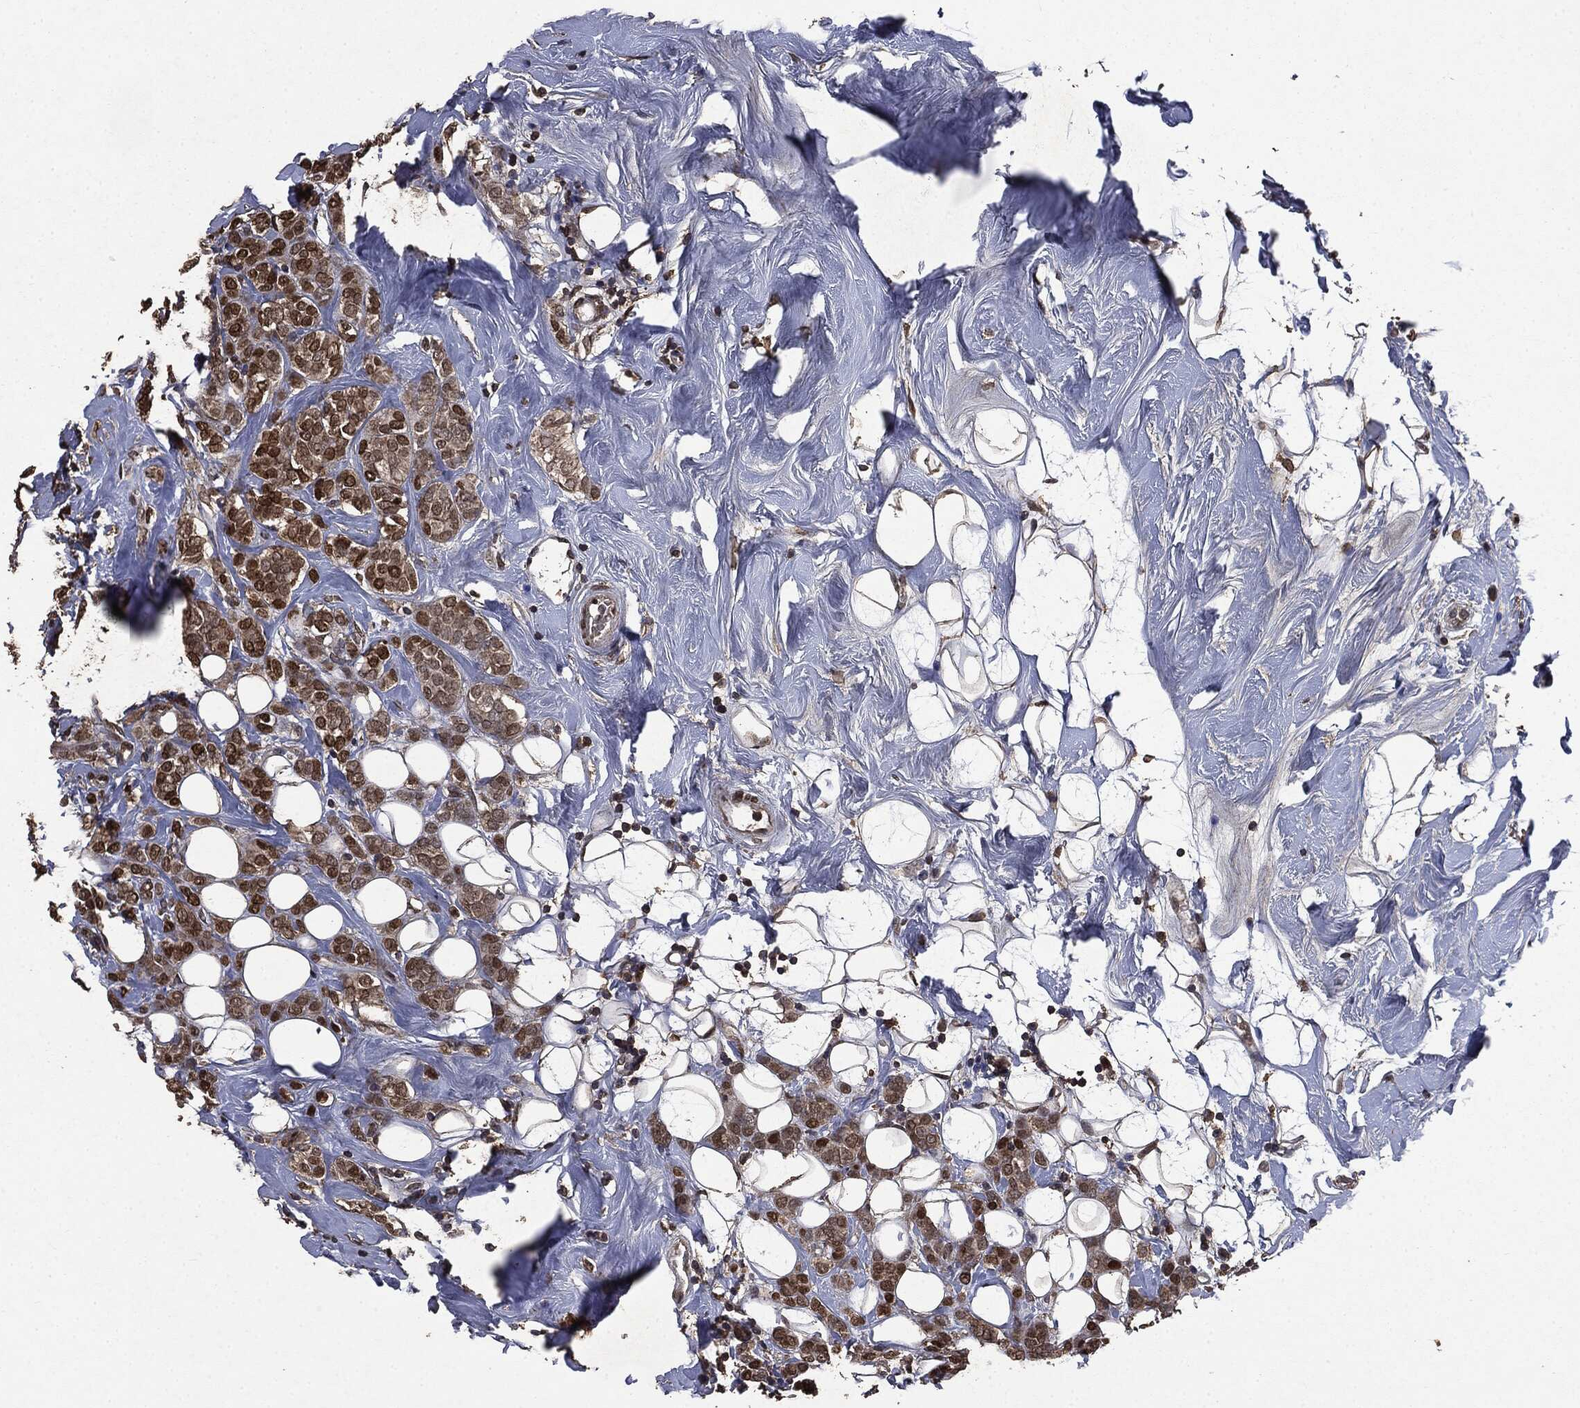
{"staining": {"intensity": "strong", "quantity": ">75%", "location": "cytoplasmic/membranous,nuclear"}, "tissue": "breast cancer", "cell_type": "Tumor cells", "image_type": "cancer", "snomed": [{"axis": "morphology", "description": "Lobular carcinoma"}, {"axis": "topography", "description": "Breast"}], "caption": "DAB (3,3'-diaminobenzidine) immunohistochemical staining of breast cancer displays strong cytoplasmic/membranous and nuclear protein expression in approximately >75% of tumor cells.", "gene": "PPP6R2", "patient": {"sex": "female", "age": 49}}